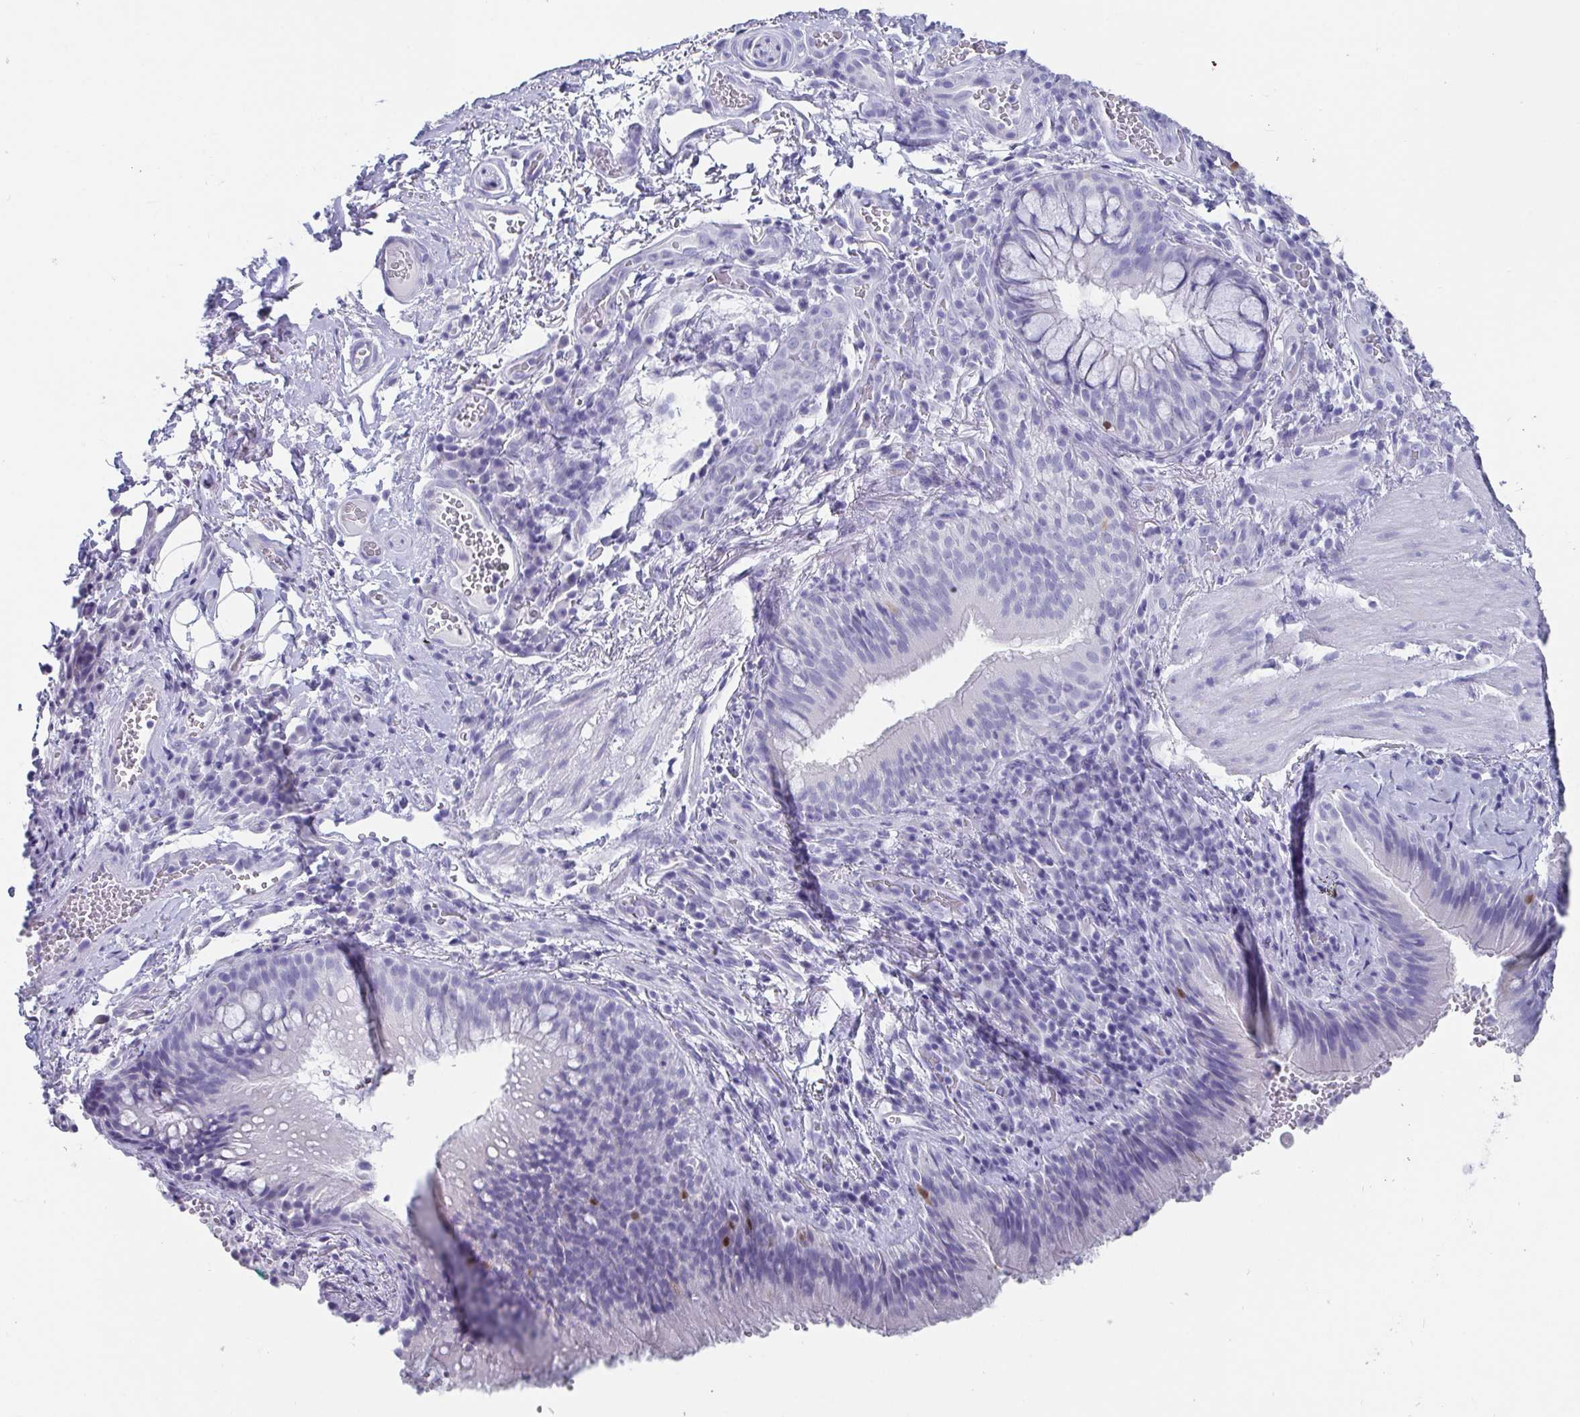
{"staining": {"intensity": "negative", "quantity": "none", "location": "none"}, "tissue": "bronchus", "cell_type": "Respiratory epithelial cells", "image_type": "normal", "snomed": [{"axis": "morphology", "description": "Normal tissue, NOS"}, {"axis": "topography", "description": "Lymph node"}, {"axis": "topography", "description": "Bronchus"}], "caption": "There is no significant expression in respiratory epithelial cells of bronchus. The staining is performed using DAB brown chromogen with nuclei counter-stained in using hematoxylin.", "gene": "SCGN", "patient": {"sex": "male", "age": 56}}